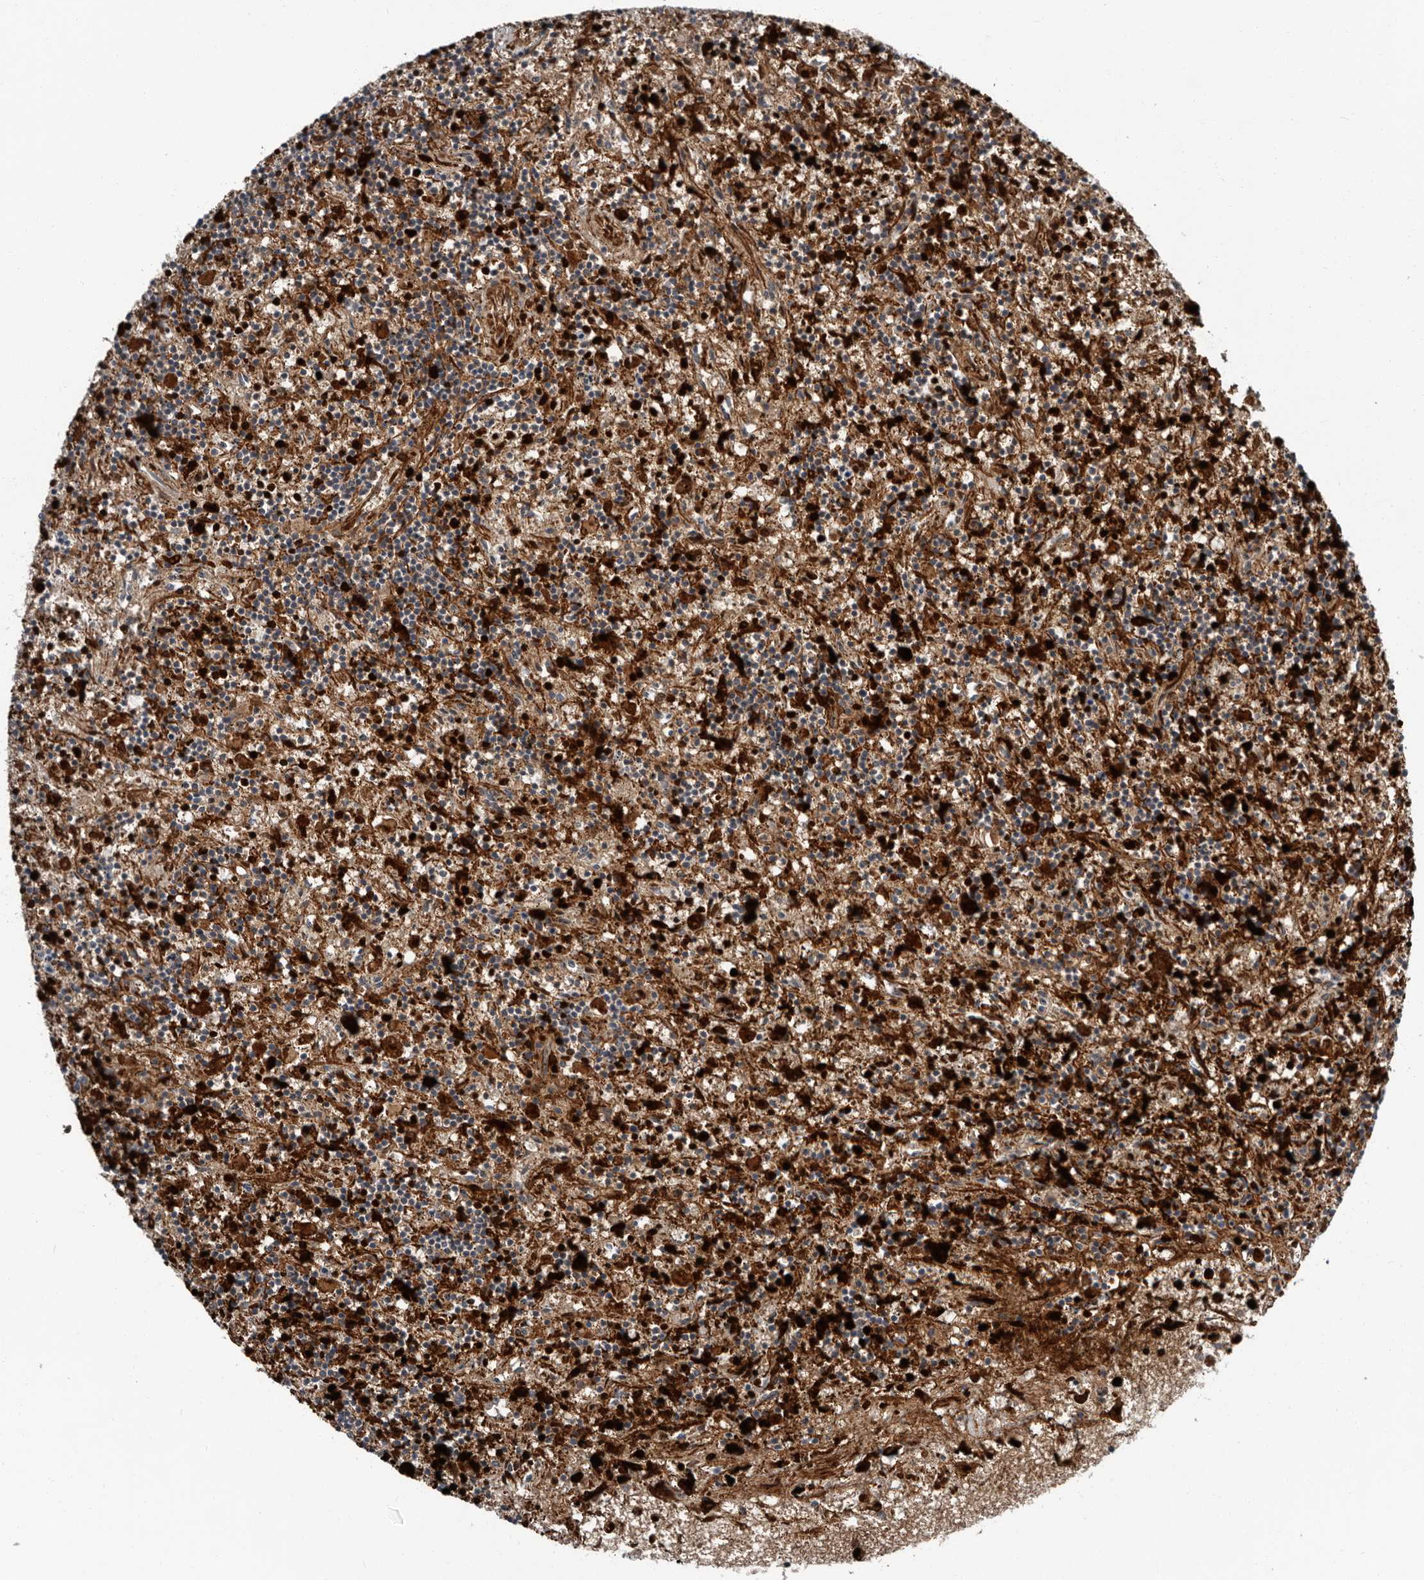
{"staining": {"intensity": "strong", "quantity": "25%-75%", "location": "cytoplasmic/membranous"}, "tissue": "lymphoma", "cell_type": "Tumor cells", "image_type": "cancer", "snomed": [{"axis": "morphology", "description": "Malignant lymphoma, non-Hodgkin's type, Low grade"}, {"axis": "topography", "description": "Spleen"}], "caption": "Strong cytoplasmic/membranous staining for a protein is appreciated in approximately 25%-75% of tumor cells of malignant lymphoma, non-Hodgkin's type (low-grade) using immunohistochemistry.", "gene": "FBXO31", "patient": {"sex": "male", "age": 76}}